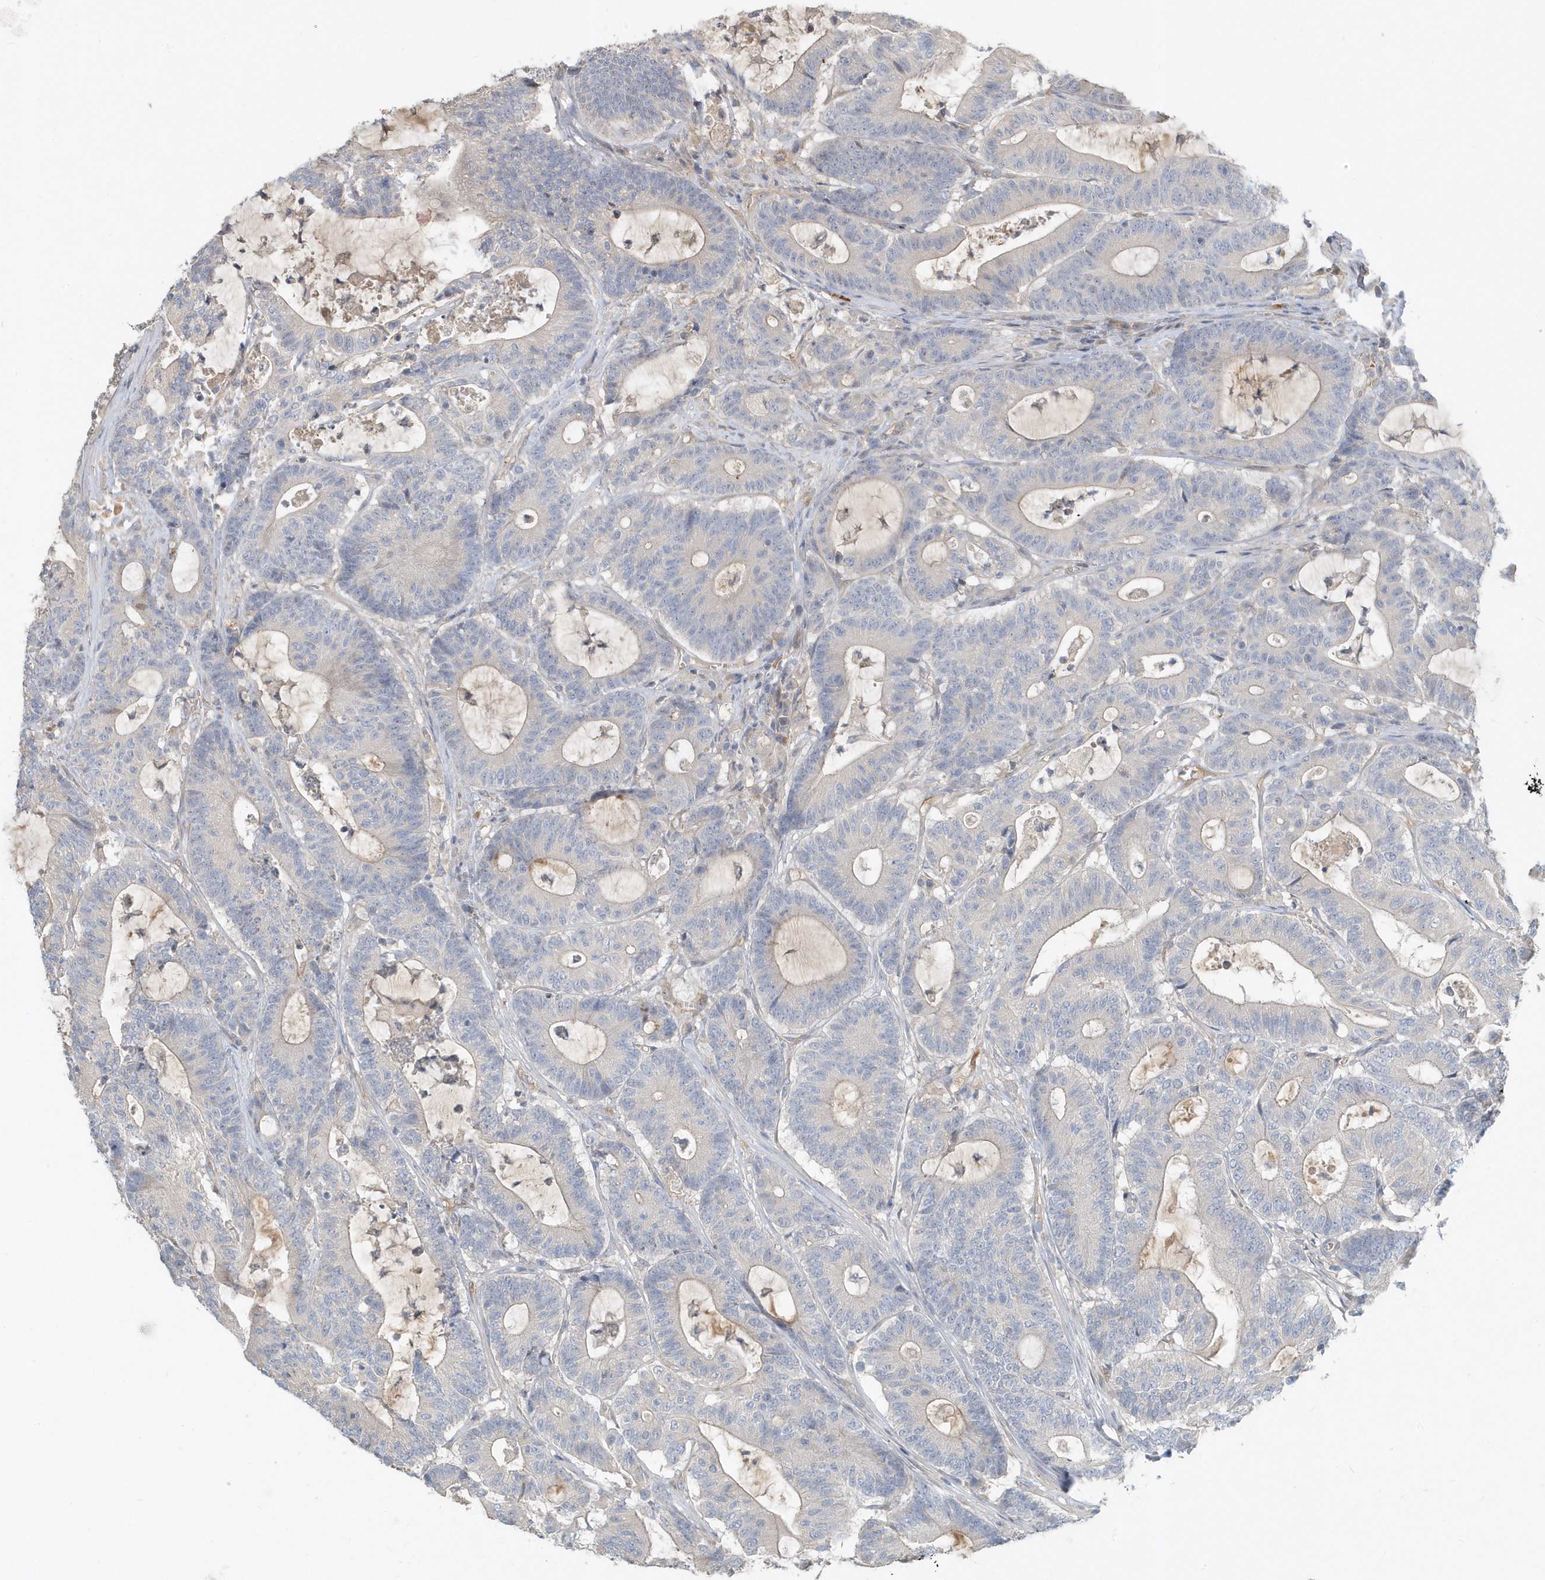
{"staining": {"intensity": "weak", "quantity": "<25%", "location": "cytoplasmic/membranous"}, "tissue": "colorectal cancer", "cell_type": "Tumor cells", "image_type": "cancer", "snomed": [{"axis": "morphology", "description": "Adenocarcinoma, NOS"}, {"axis": "topography", "description": "Colon"}], "caption": "Photomicrograph shows no protein positivity in tumor cells of colorectal adenocarcinoma tissue.", "gene": "USP53", "patient": {"sex": "female", "age": 84}}